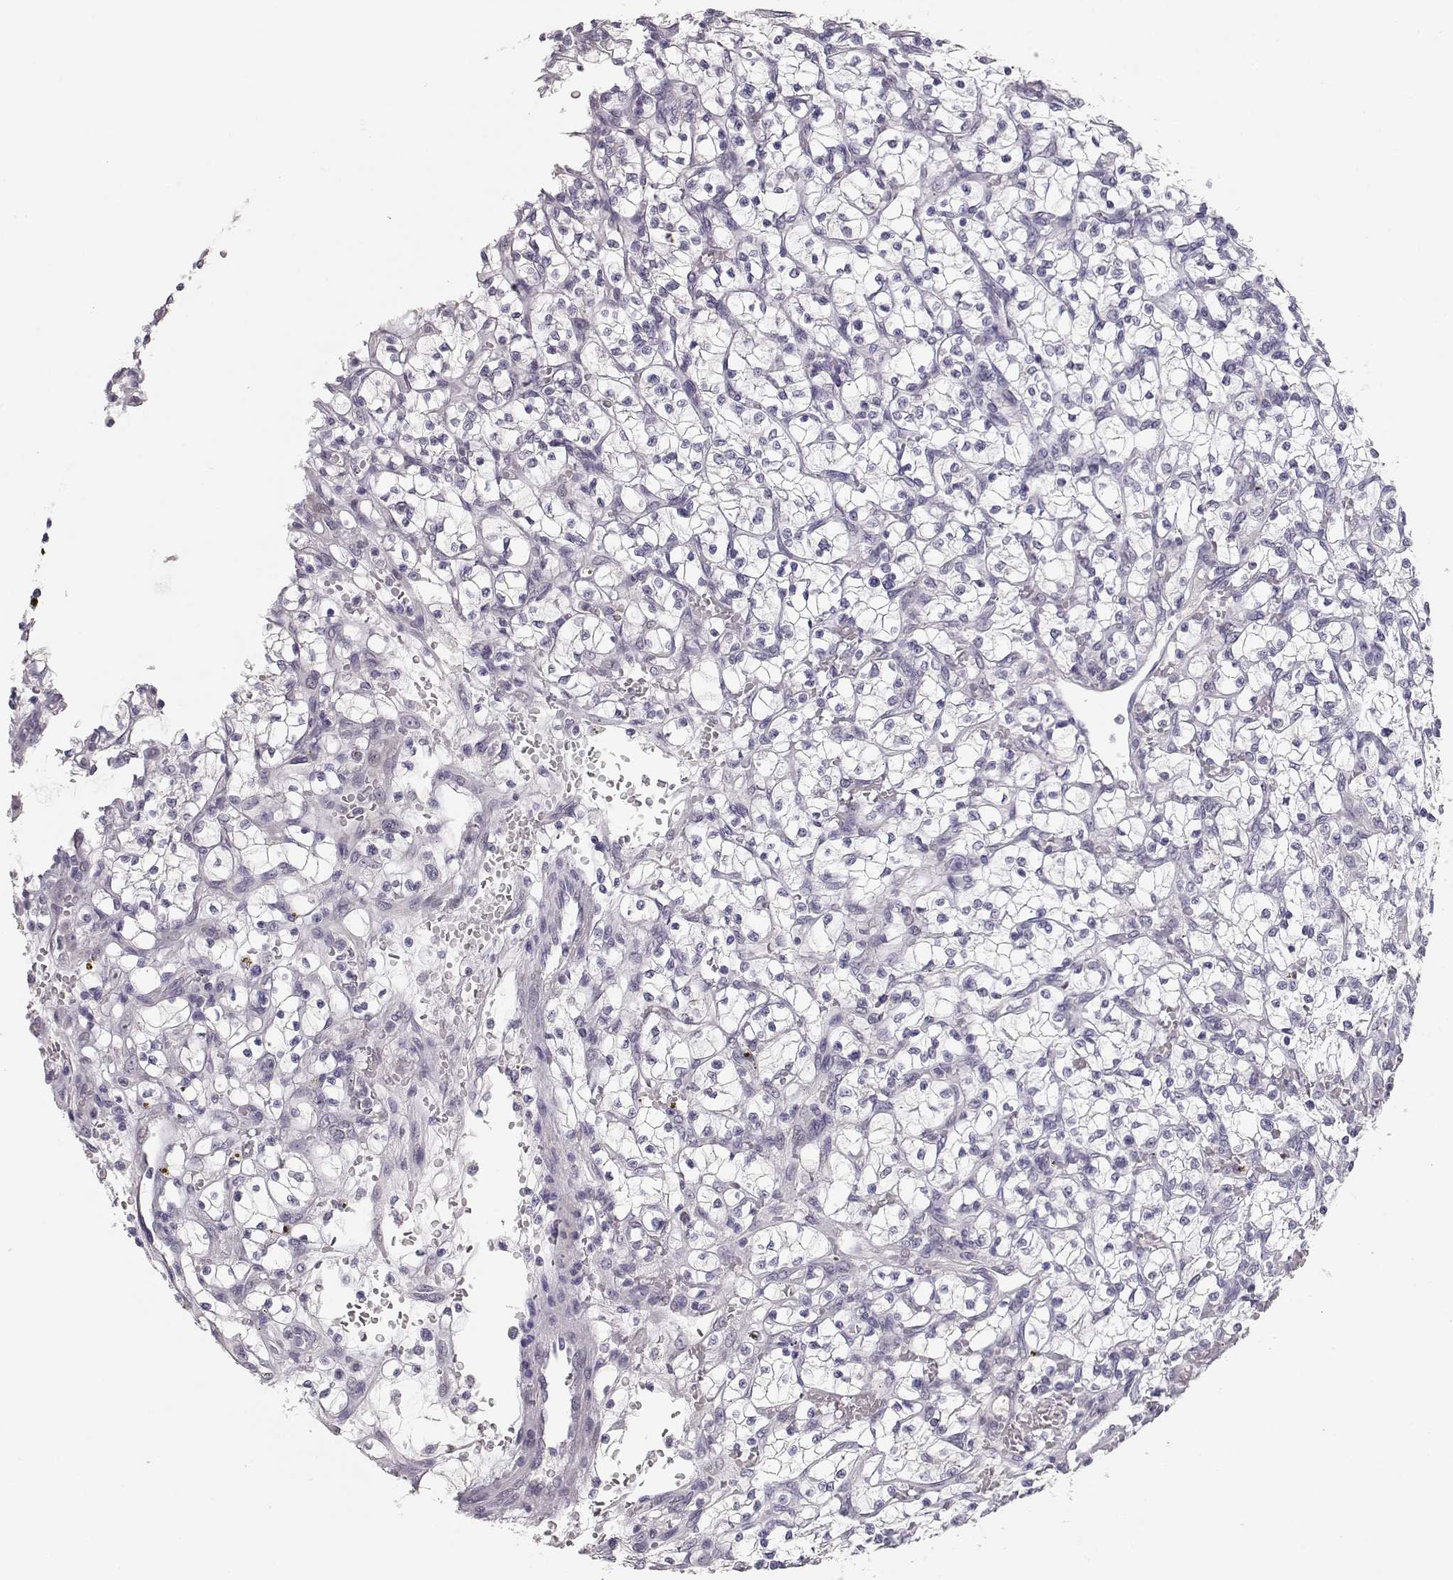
{"staining": {"intensity": "negative", "quantity": "none", "location": "none"}, "tissue": "renal cancer", "cell_type": "Tumor cells", "image_type": "cancer", "snomed": [{"axis": "morphology", "description": "Adenocarcinoma, NOS"}, {"axis": "topography", "description": "Kidney"}], "caption": "This is an IHC micrograph of human renal cancer (adenocarcinoma). There is no positivity in tumor cells.", "gene": "MAGEC1", "patient": {"sex": "female", "age": 64}}